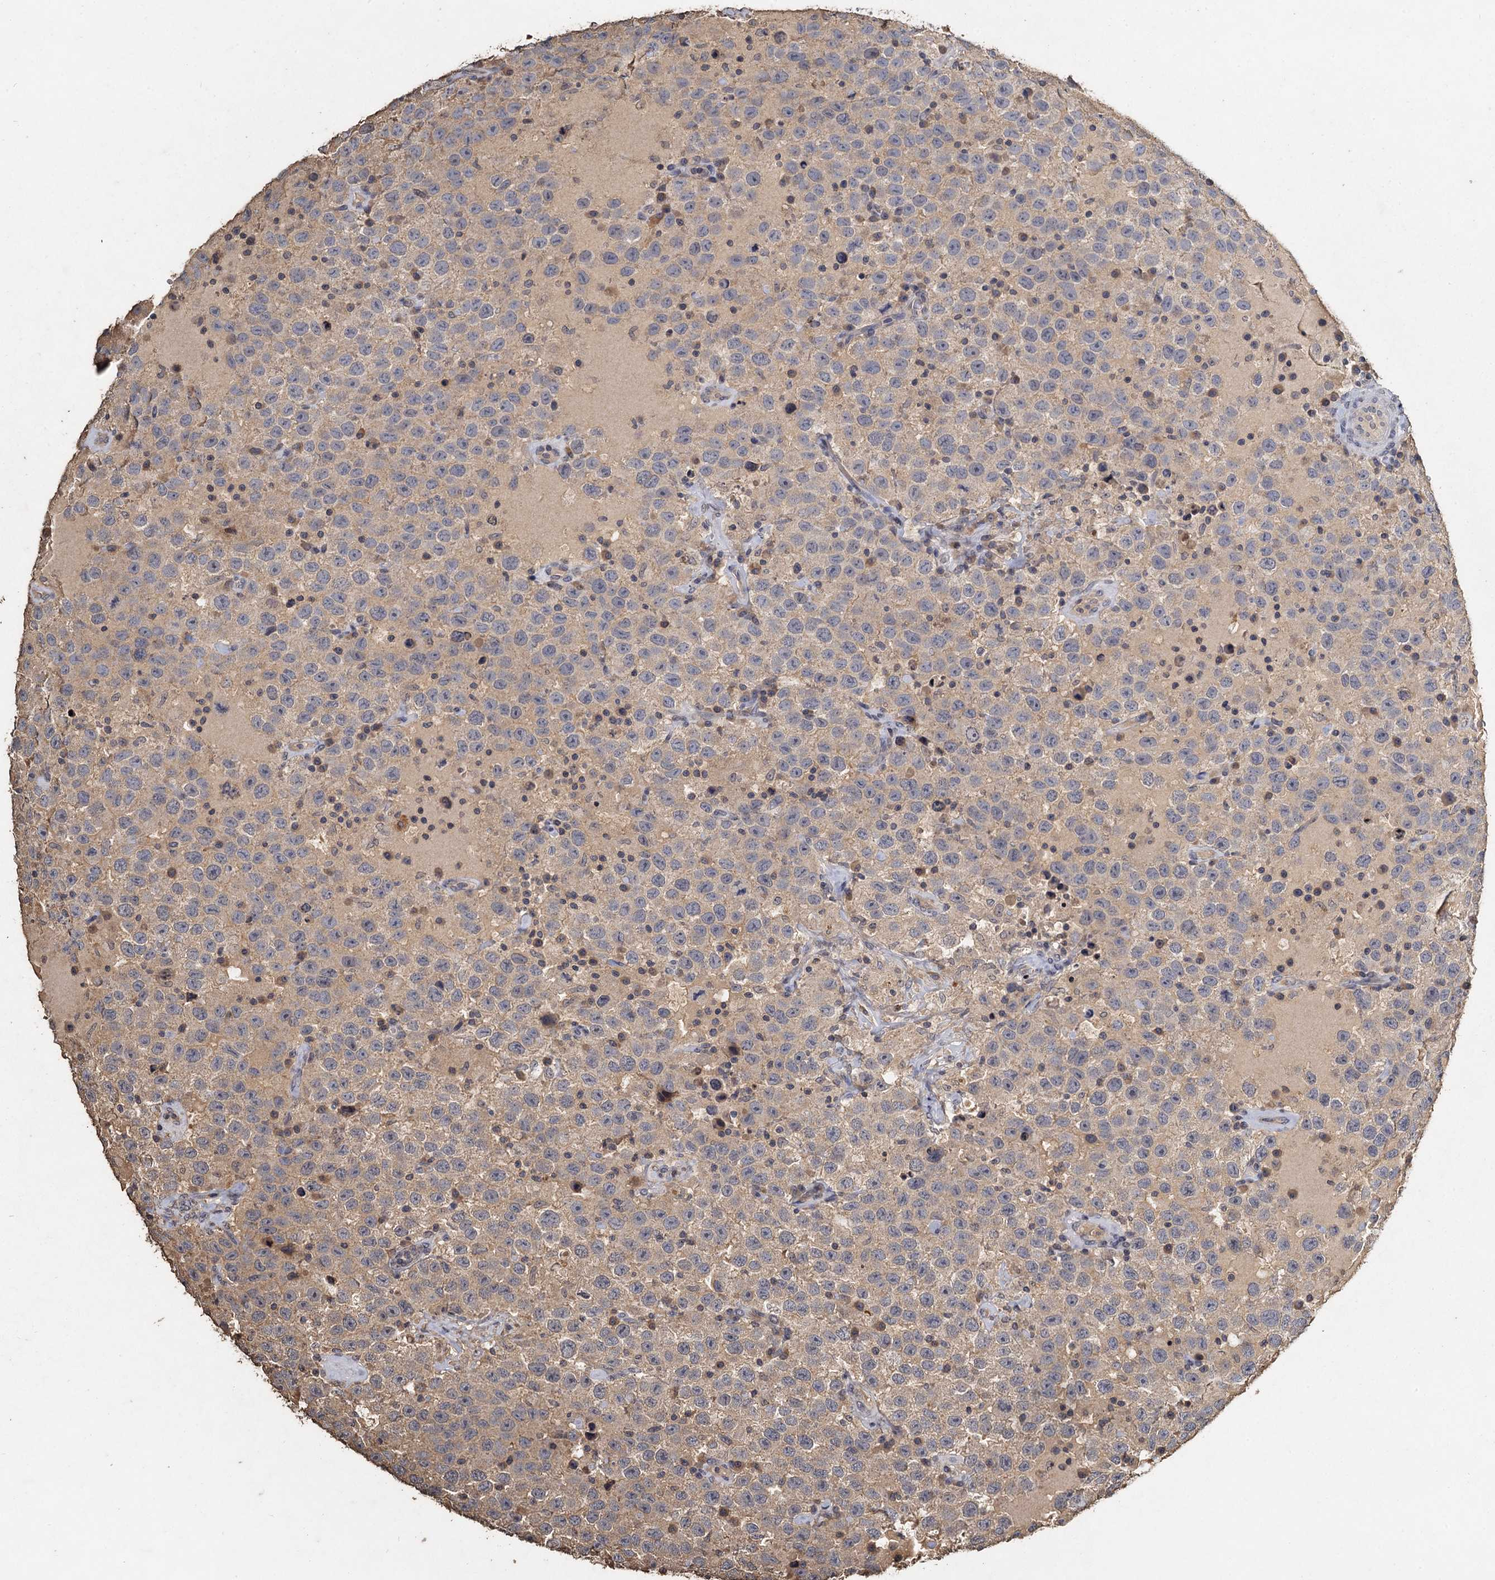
{"staining": {"intensity": "negative", "quantity": "none", "location": "none"}, "tissue": "testis cancer", "cell_type": "Tumor cells", "image_type": "cancer", "snomed": [{"axis": "morphology", "description": "Seminoma, NOS"}, {"axis": "topography", "description": "Testis"}], "caption": "The histopathology image exhibits no significant positivity in tumor cells of testis cancer.", "gene": "CCDC61", "patient": {"sex": "male", "age": 41}}